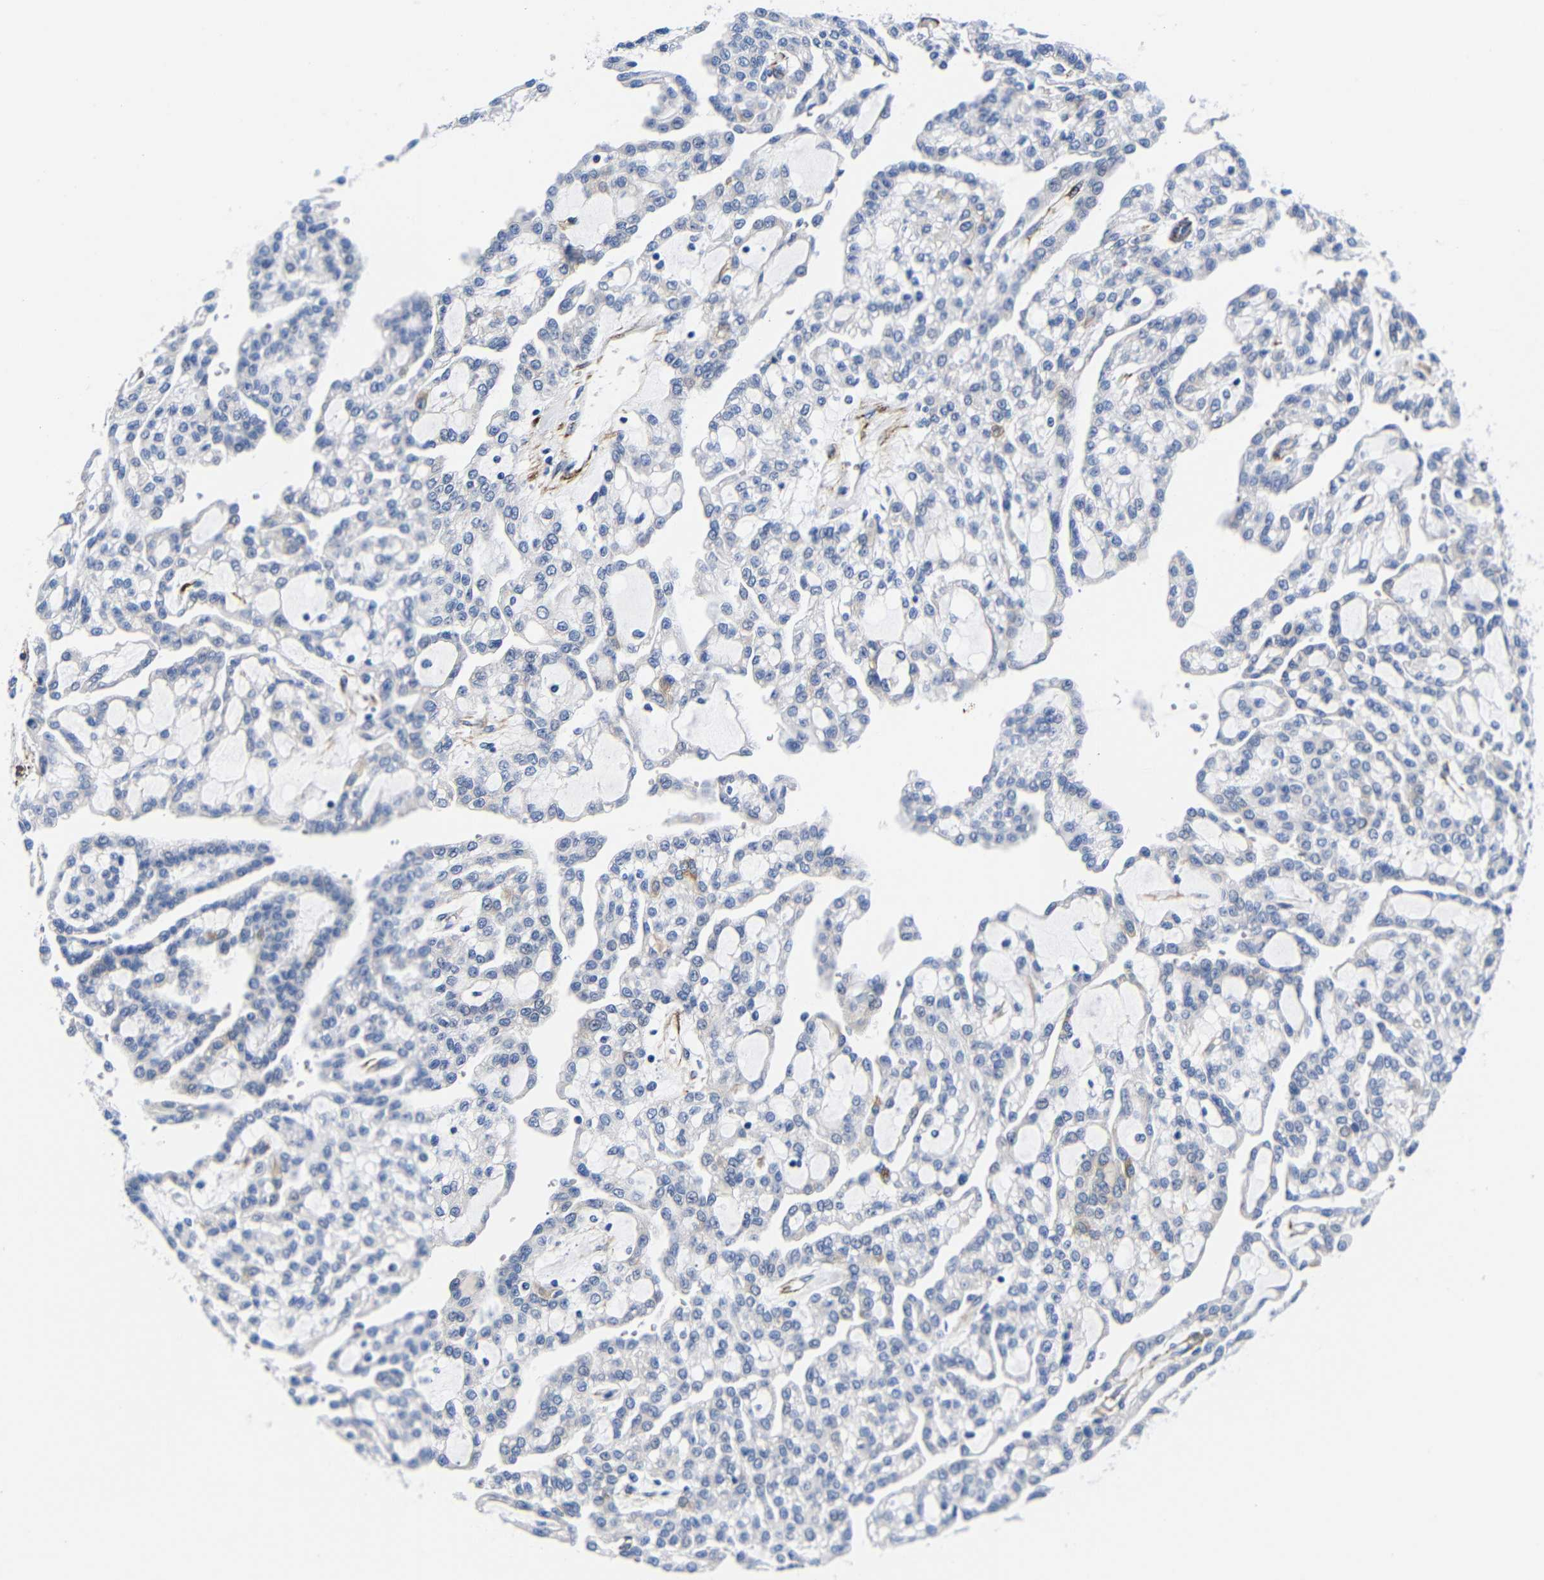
{"staining": {"intensity": "negative", "quantity": "none", "location": "none"}, "tissue": "renal cancer", "cell_type": "Tumor cells", "image_type": "cancer", "snomed": [{"axis": "morphology", "description": "Adenocarcinoma, NOS"}, {"axis": "topography", "description": "Kidney"}], "caption": "Immunohistochemistry (IHC) micrograph of neoplastic tissue: renal adenocarcinoma stained with DAB (3,3'-diaminobenzidine) shows no significant protein positivity in tumor cells.", "gene": "LRIG1", "patient": {"sex": "male", "age": 63}}